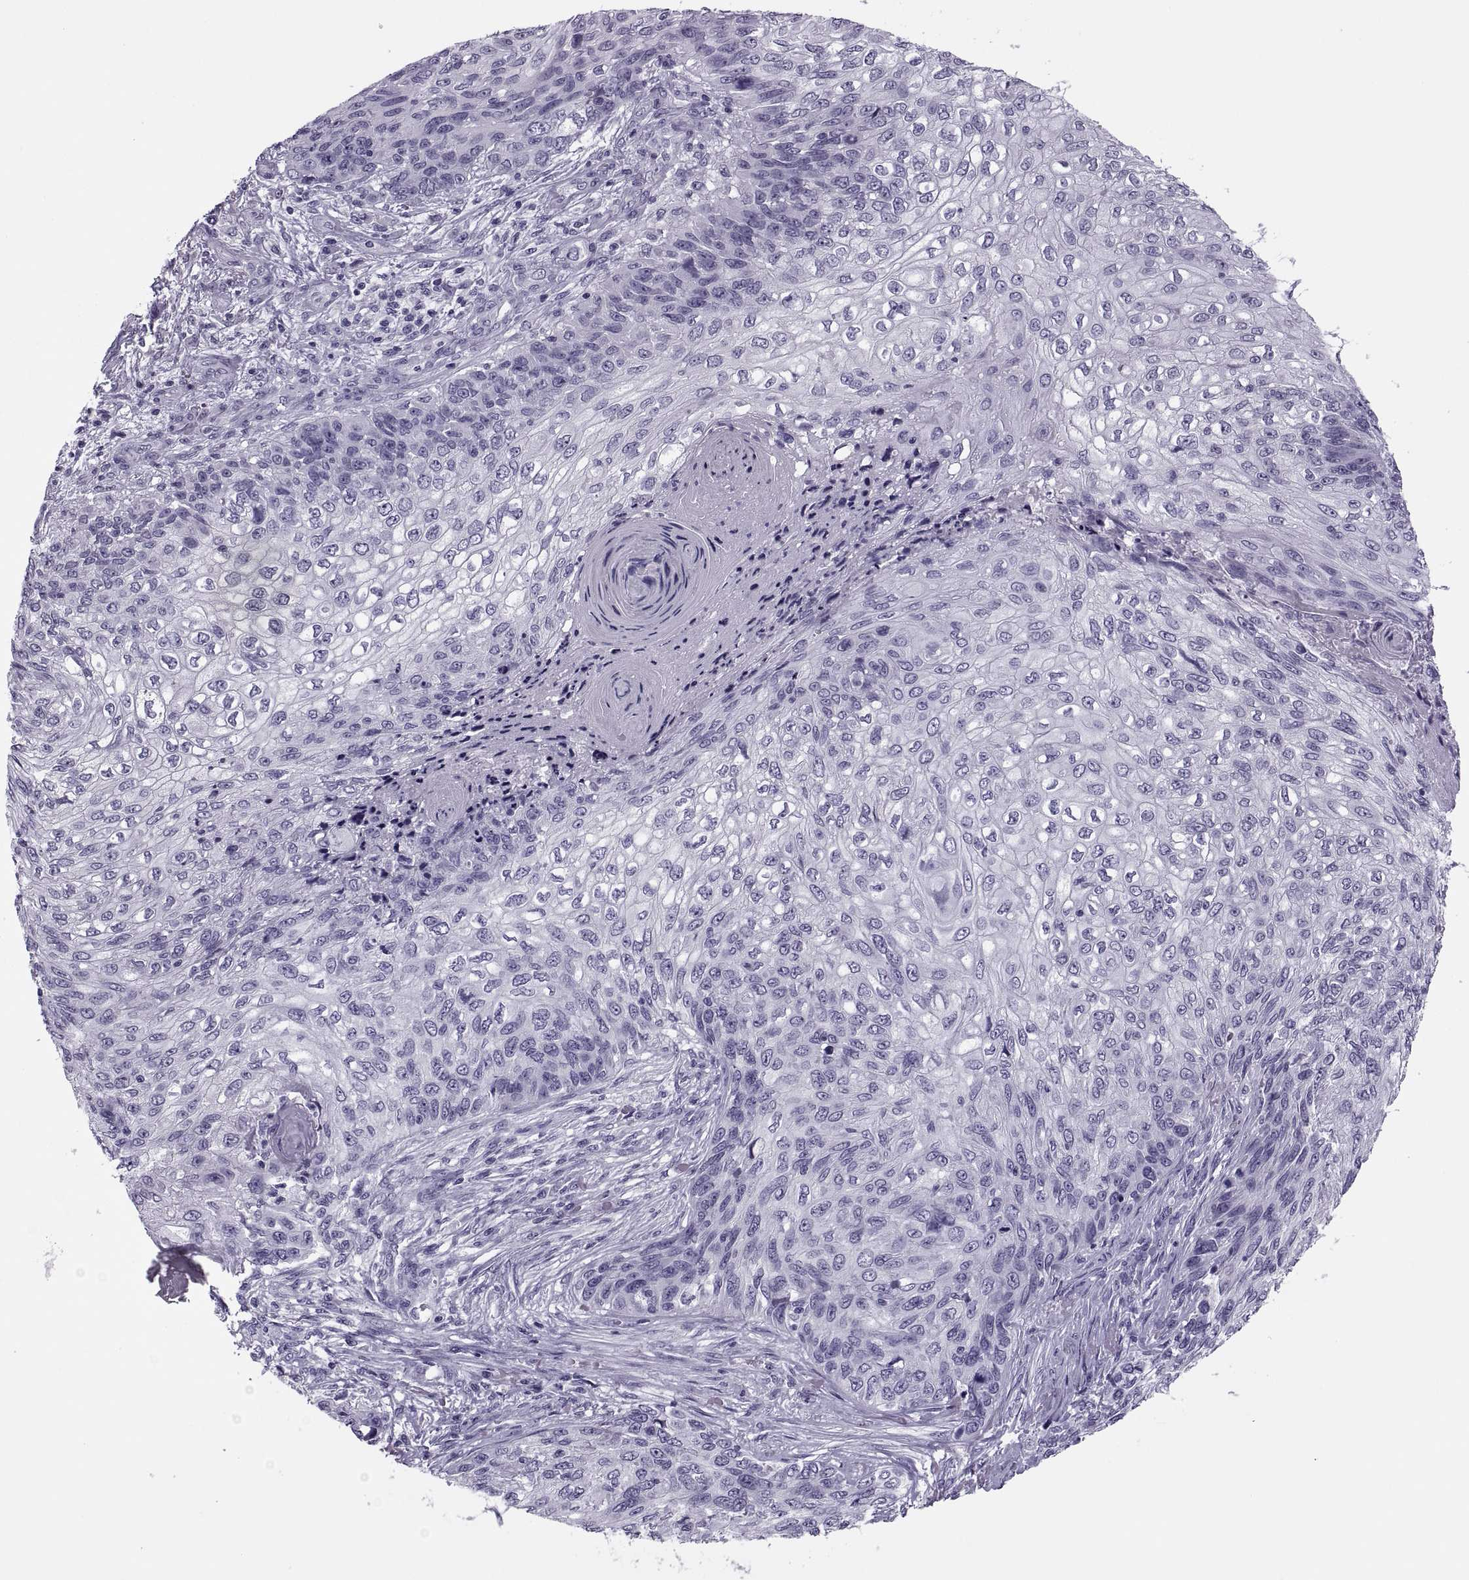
{"staining": {"intensity": "negative", "quantity": "none", "location": "none"}, "tissue": "skin cancer", "cell_type": "Tumor cells", "image_type": "cancer", "snomed": [{"axis": "morphology", "description": "Squamous cell carcinoma, NOS"}, {"axis": "topography", "description": "Skin"}], "caption": "DAB immunohistochemical staining of skin cancer shows no significant positivity in tumor cells.", "gene": "SYNGR4", "patient": {"sex": "male", "age": 92}}